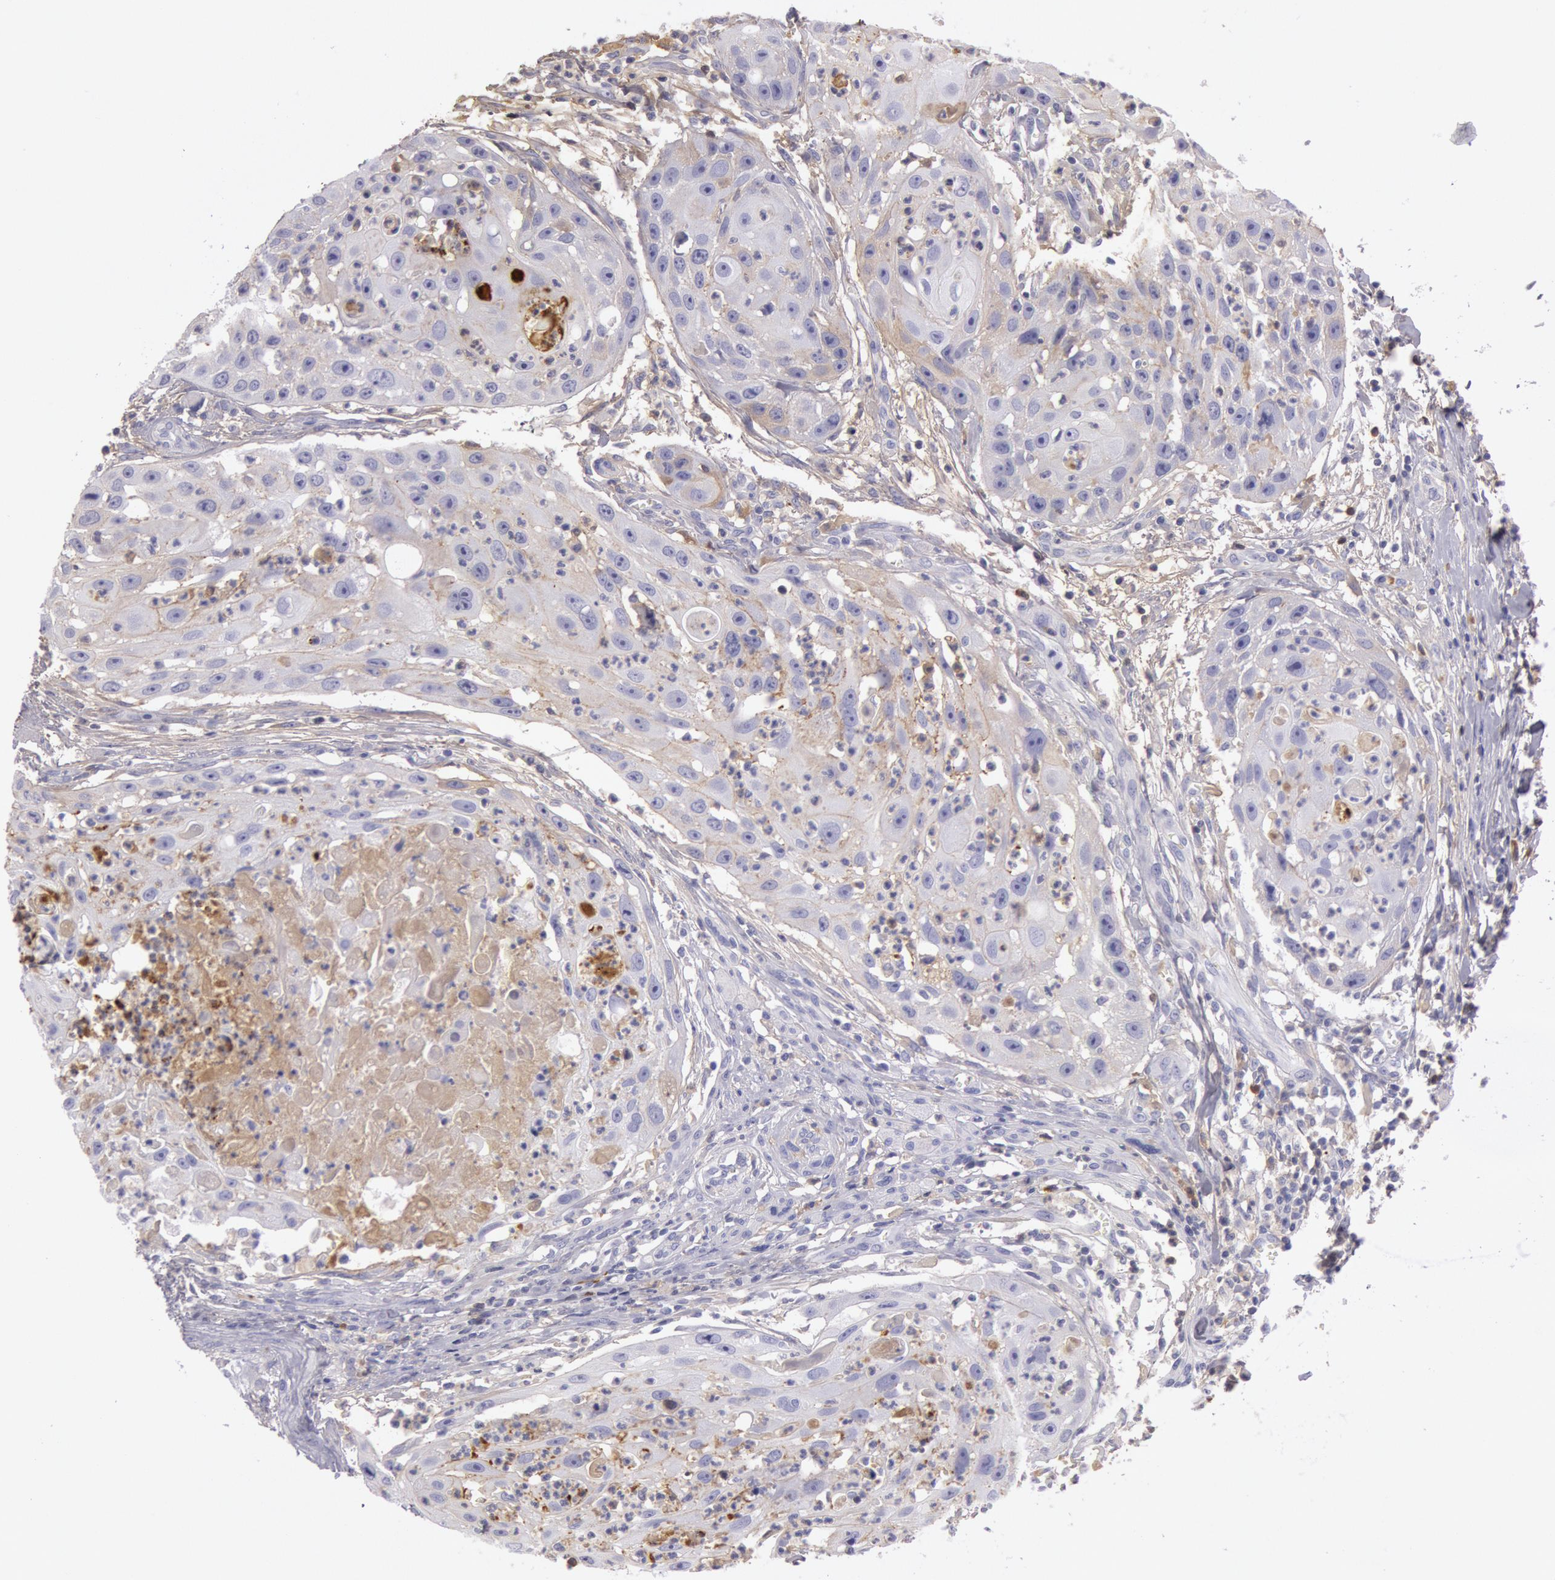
{"staining": {"intensity": "weak", "quantity": "<25%", "location": "cytoplasmic/membranous"}, "tissue": "head and neck cancer", "cell_type": "Tumor cells", "image_type": "cancer", "snomed": [{"axis": "morphology", "description": "Squamous cell carcinoma, NOS"}, {"axis": "topography", "description": "Head-Neck"}], "caption": "IHC micrograph of neoplastic tissue: human head and neck squamous cell carcinoma stained with DAB shows no significant protein expression in tumor cells.", "gene": "IGHG1", "patient": {"sex": "male", "age": 64}}